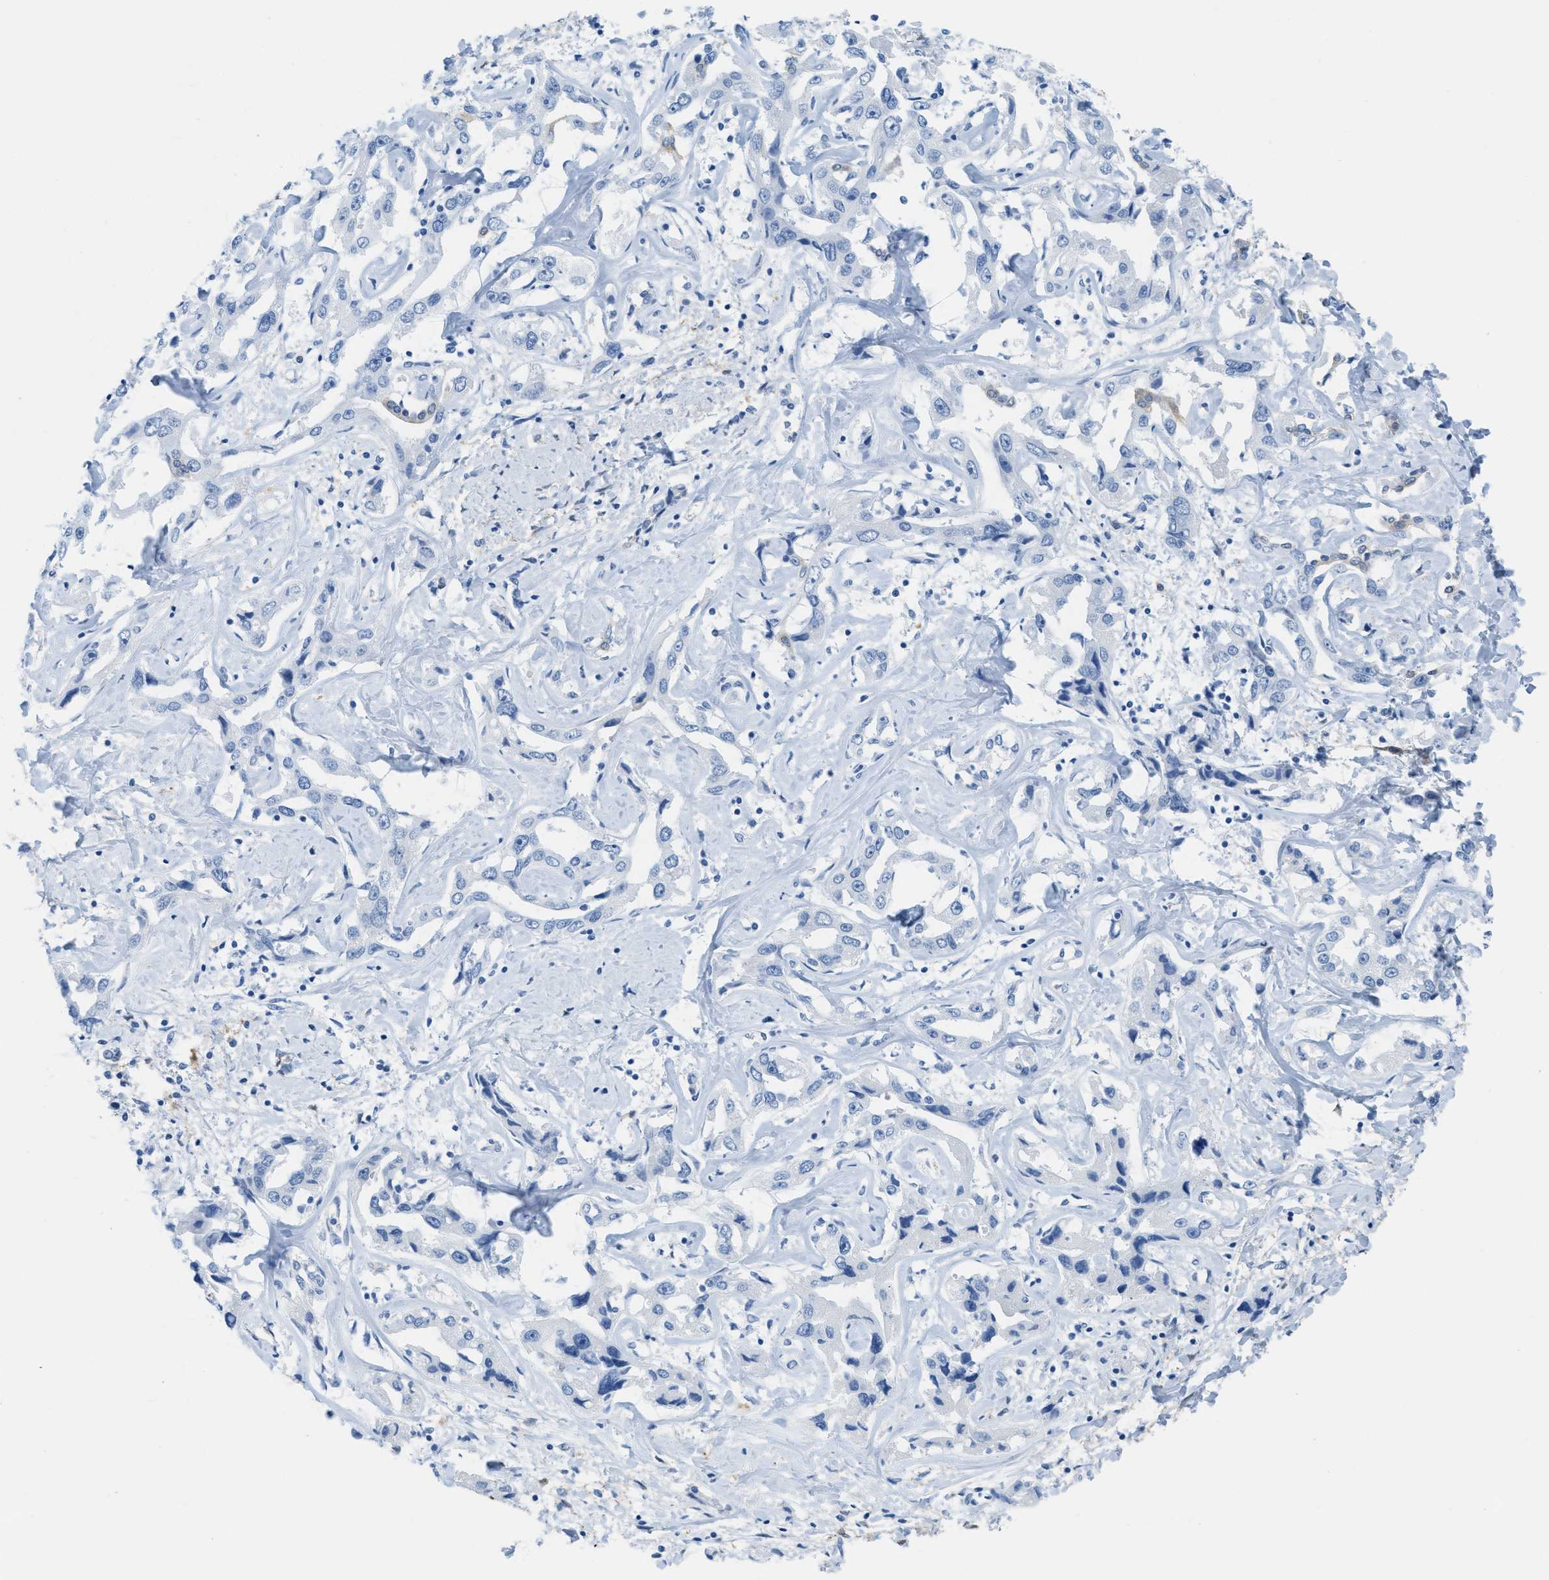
{"staining": {"intensity": "negative", "quantity": "none", "location": "none"}, "tissue": "liver cancer", "cell_type": "Tumor cells", "image_type": "cancer", "snomed": [{"axis": "morphology", "description": "Cholangiocarcinoma"}, {"axis": "topography", "description": "Liver"}], "caption": "DAB (3,3'-diaminobenzidine) immunohistochemical staining of human liver cancer (cholangiocarcinoma) displays no significant staining in tumor cells.", "gene": "ASGR1", "patient": {"sex": "male", "age": 59}}